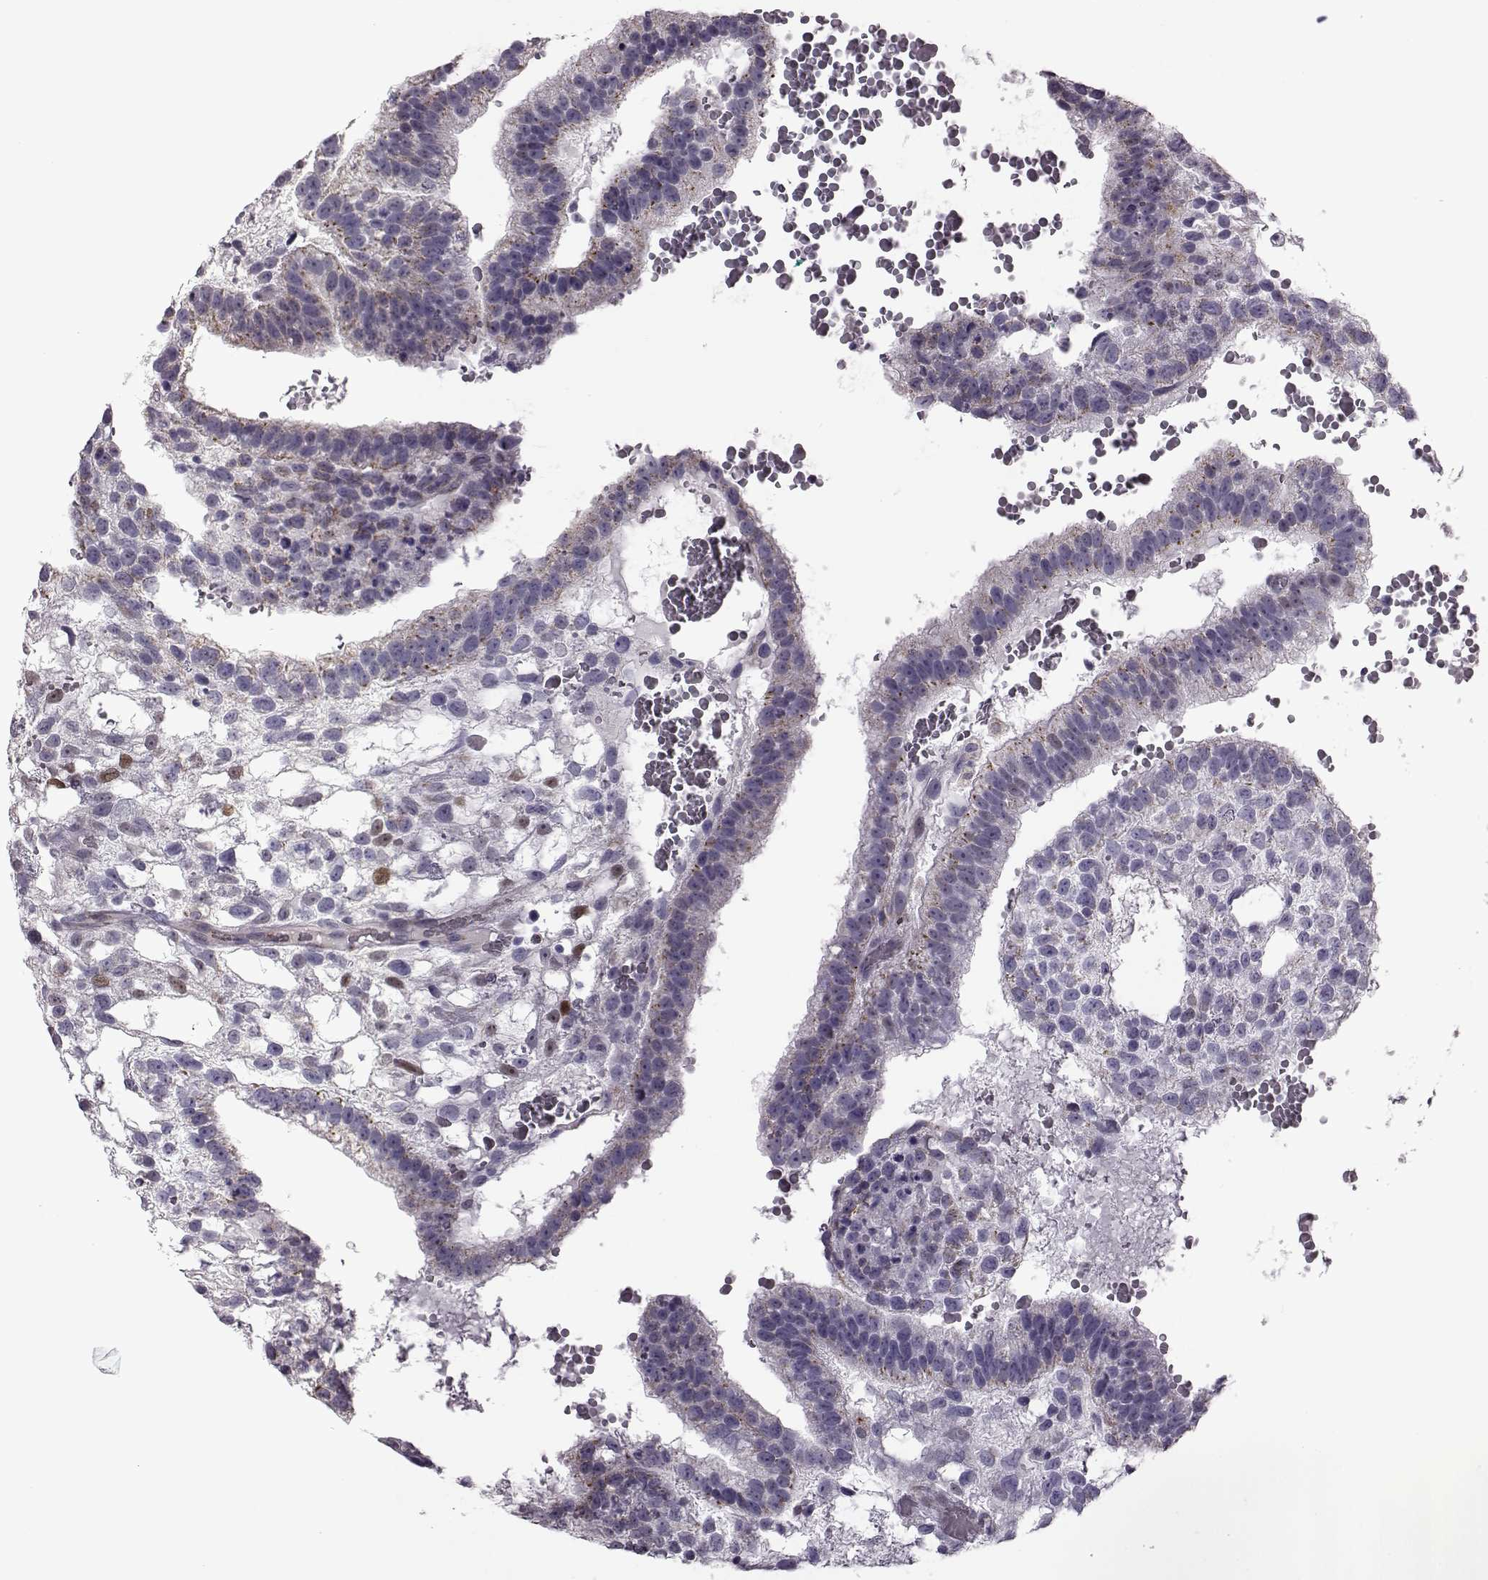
{"staining": {"intensity": "weak", "quantity": "25%-75%", "location": "cytoplasmic/membranous"}, "tissue": "testis cancer", "cell_type": "Tumor cells", "image_type": "cancer", "snomed": [{"axis": "morphology", "description": "Normal tissue, NOS"}, {"axis": "morphology", "description": "Carcinoma, Embryonal, NOS"}, {"axis": "topography", "description": "Testis"}, {"axis": "topography", "description": "Epididymis"}], "caption": "DAB (3,3'-diaminobenzidine) immunohistochemical staining of human testis cancer exhibits weak cytoplasmic/membranous protein positivity in about 25%-75% of tumor cells. Using DAB (brown) and hematoxylin (blue) stains, captured at high magnification using brightfield microscopy.", "gene": "PRR9", "patient": {"sex": "male", "age": 32}}